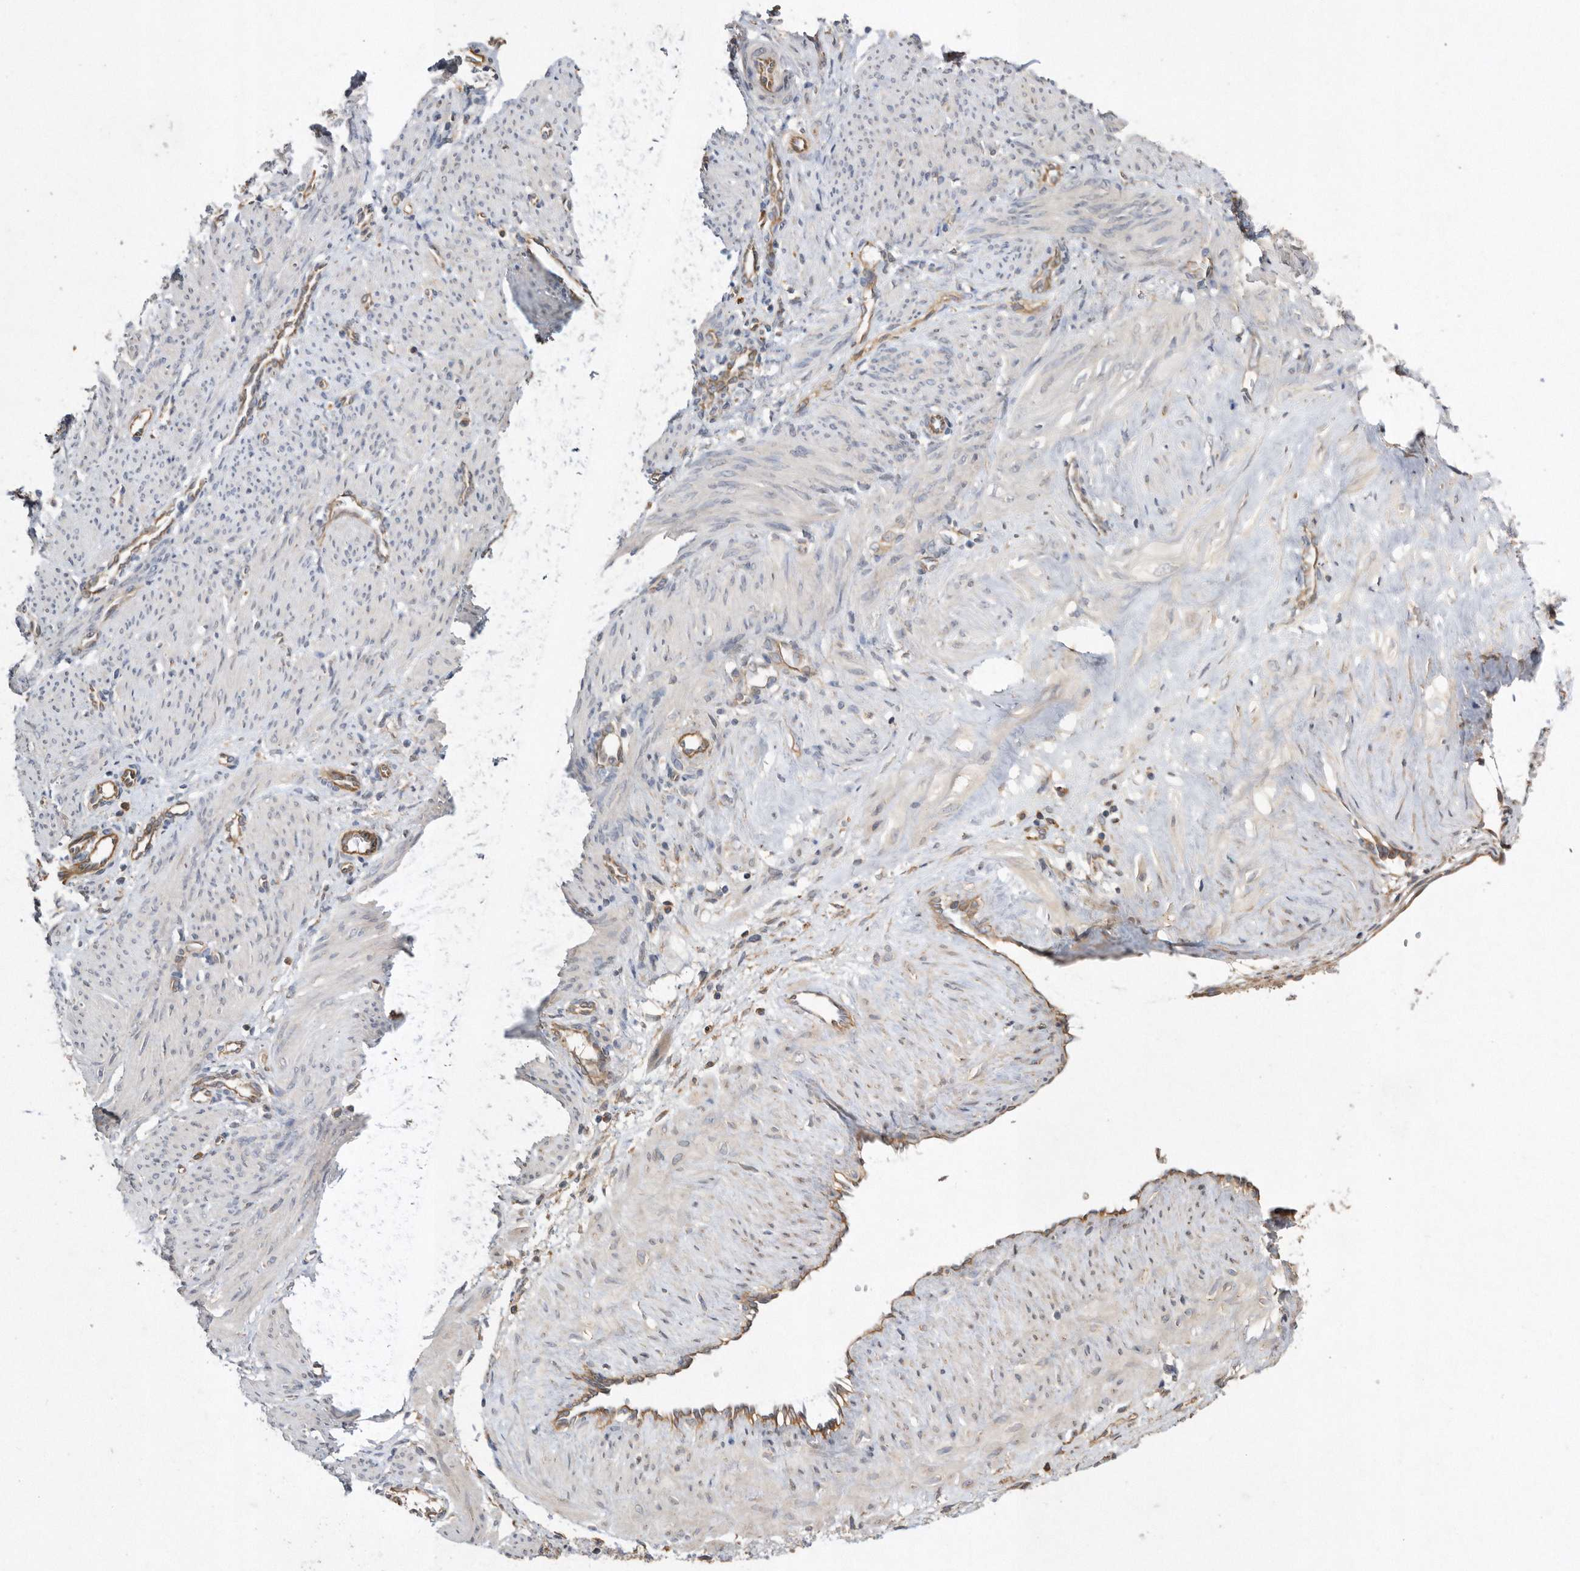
{"staining": {"intensity": "negative", "quantity": "none", "location": "none"}, "tissue": "smooth muscle", "cell_type": "Smooth muscle cells", "image_type": "normal", "snomed": [{"axis": "morphology", "description": "Normal tissue, NOS"}, {"axis": "topography", "description": "Endometrium"}], "caption": "IHC photomicrograph of unremarkable human smooth muscle stained for a protein (brown), which reveals no positivity in smooth muscle cells. (Stains: DAB (3,3'-diaminobenzidine) immunohistochemistry (IHC) with hematoxylin counter stain, Microscopy: brightfield microscopy at high magnification).", "gene": "PON2", "patient": {"sex": "female", "age": 33}}